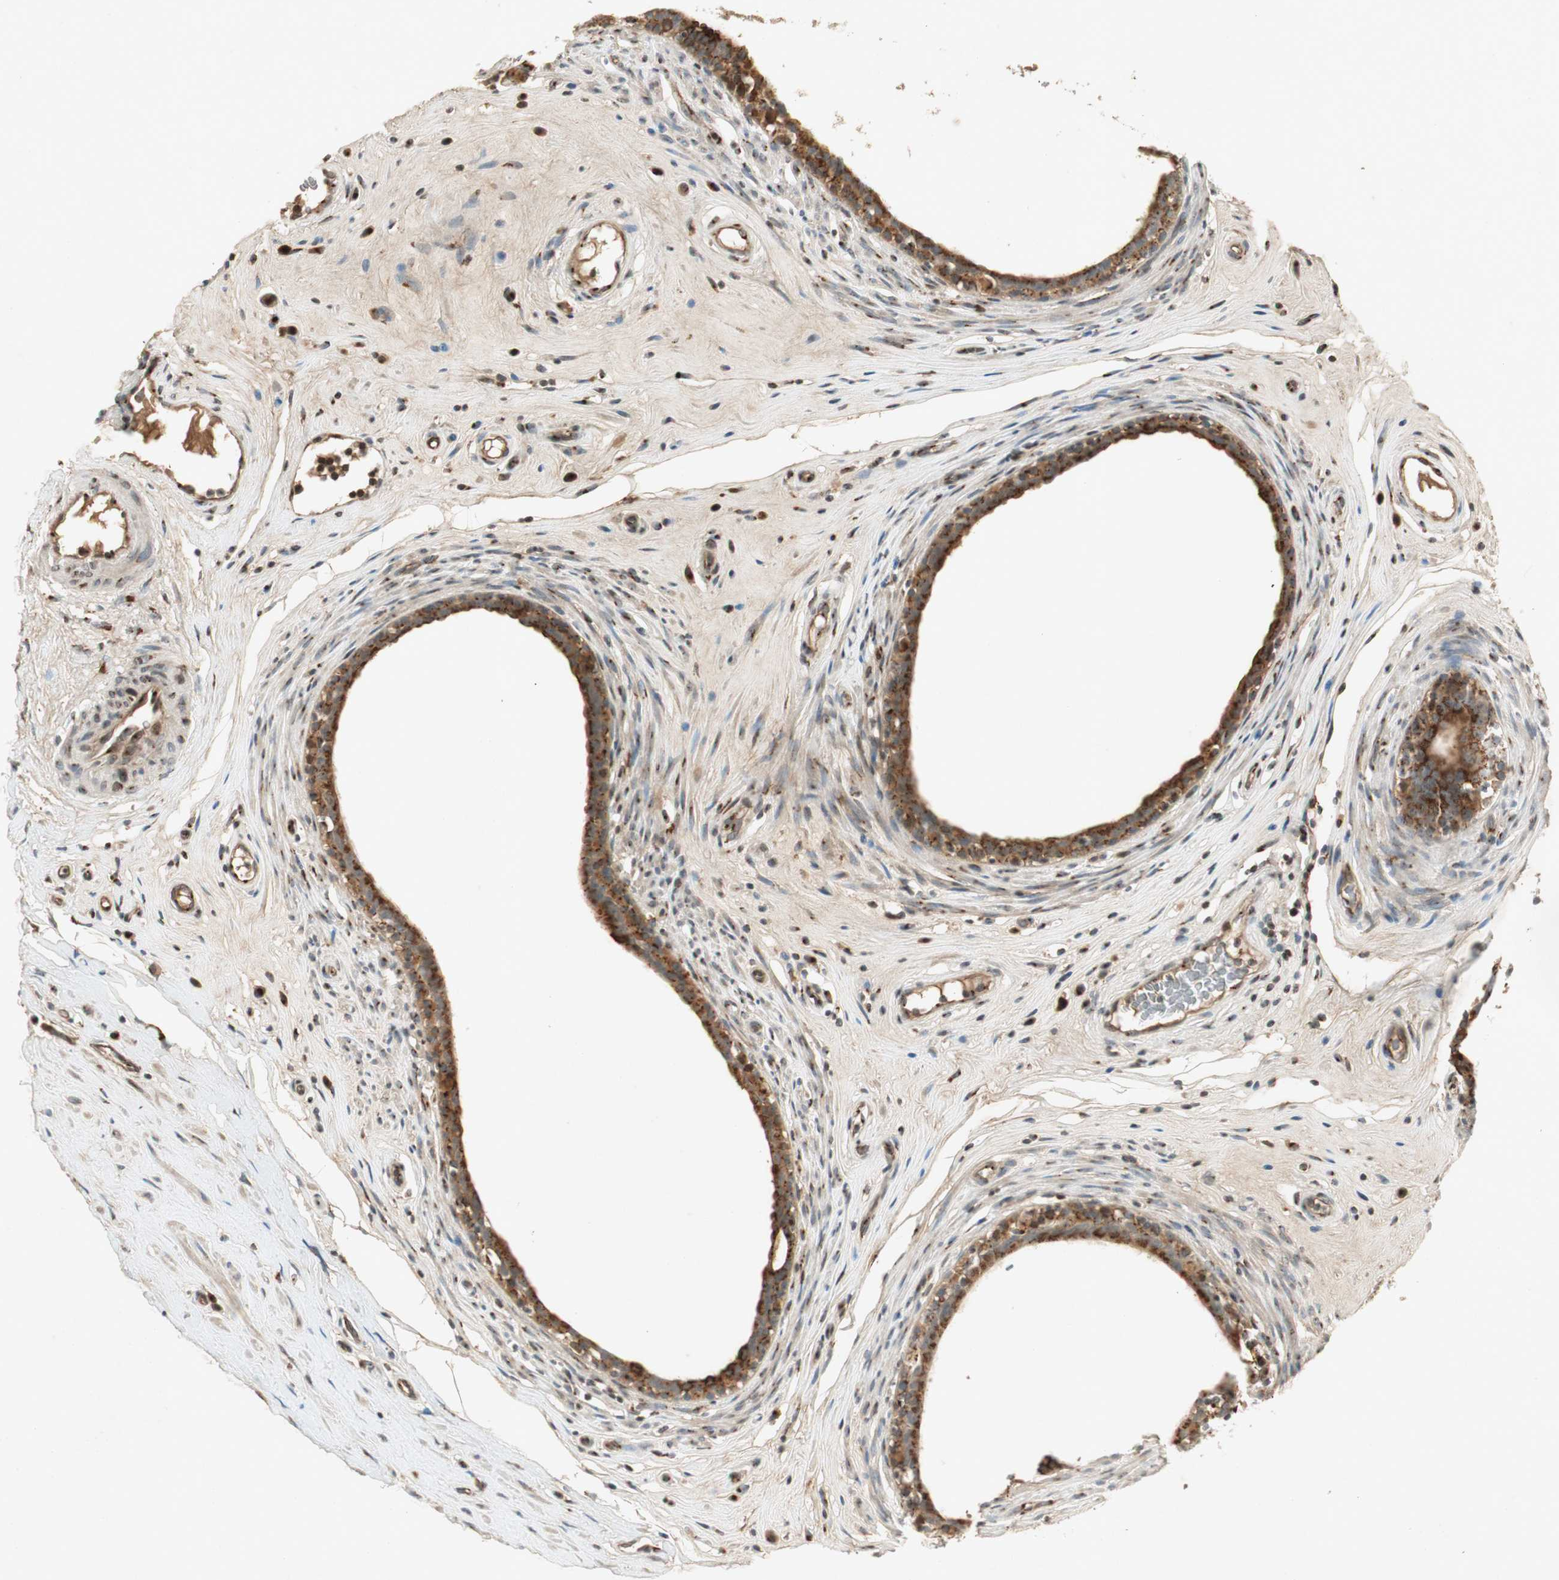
{"staining": {"intensity": "moderate", "quantity": ">75%", "location": "cytoplasmic/membranous"}, "tissue": "epididymis", "cell_type": "Glandular cells", "image_type": "normal", "snomed": [{"axis": "morphology", "description": "Normal tissue, NOS"}, {"axis": "morphology", "description": "Inflammation, NOS"}, {"axis": "topography", "description": "Epididymis"}], "caption": "Immunohistochemistry staining of benign epididymis, which exhibits medium levels of moderate cytoplasmic/membranous positivity in about >75% of glandular cells indicating moderate cytoplasmic/membranous protein staining. The staining was performed using DAB (brown) for protein detection and nuclei were counterstained in hematoxylin (blue).", "gene": "NEO1", "patient": {"sex": "male", "age": 84}}